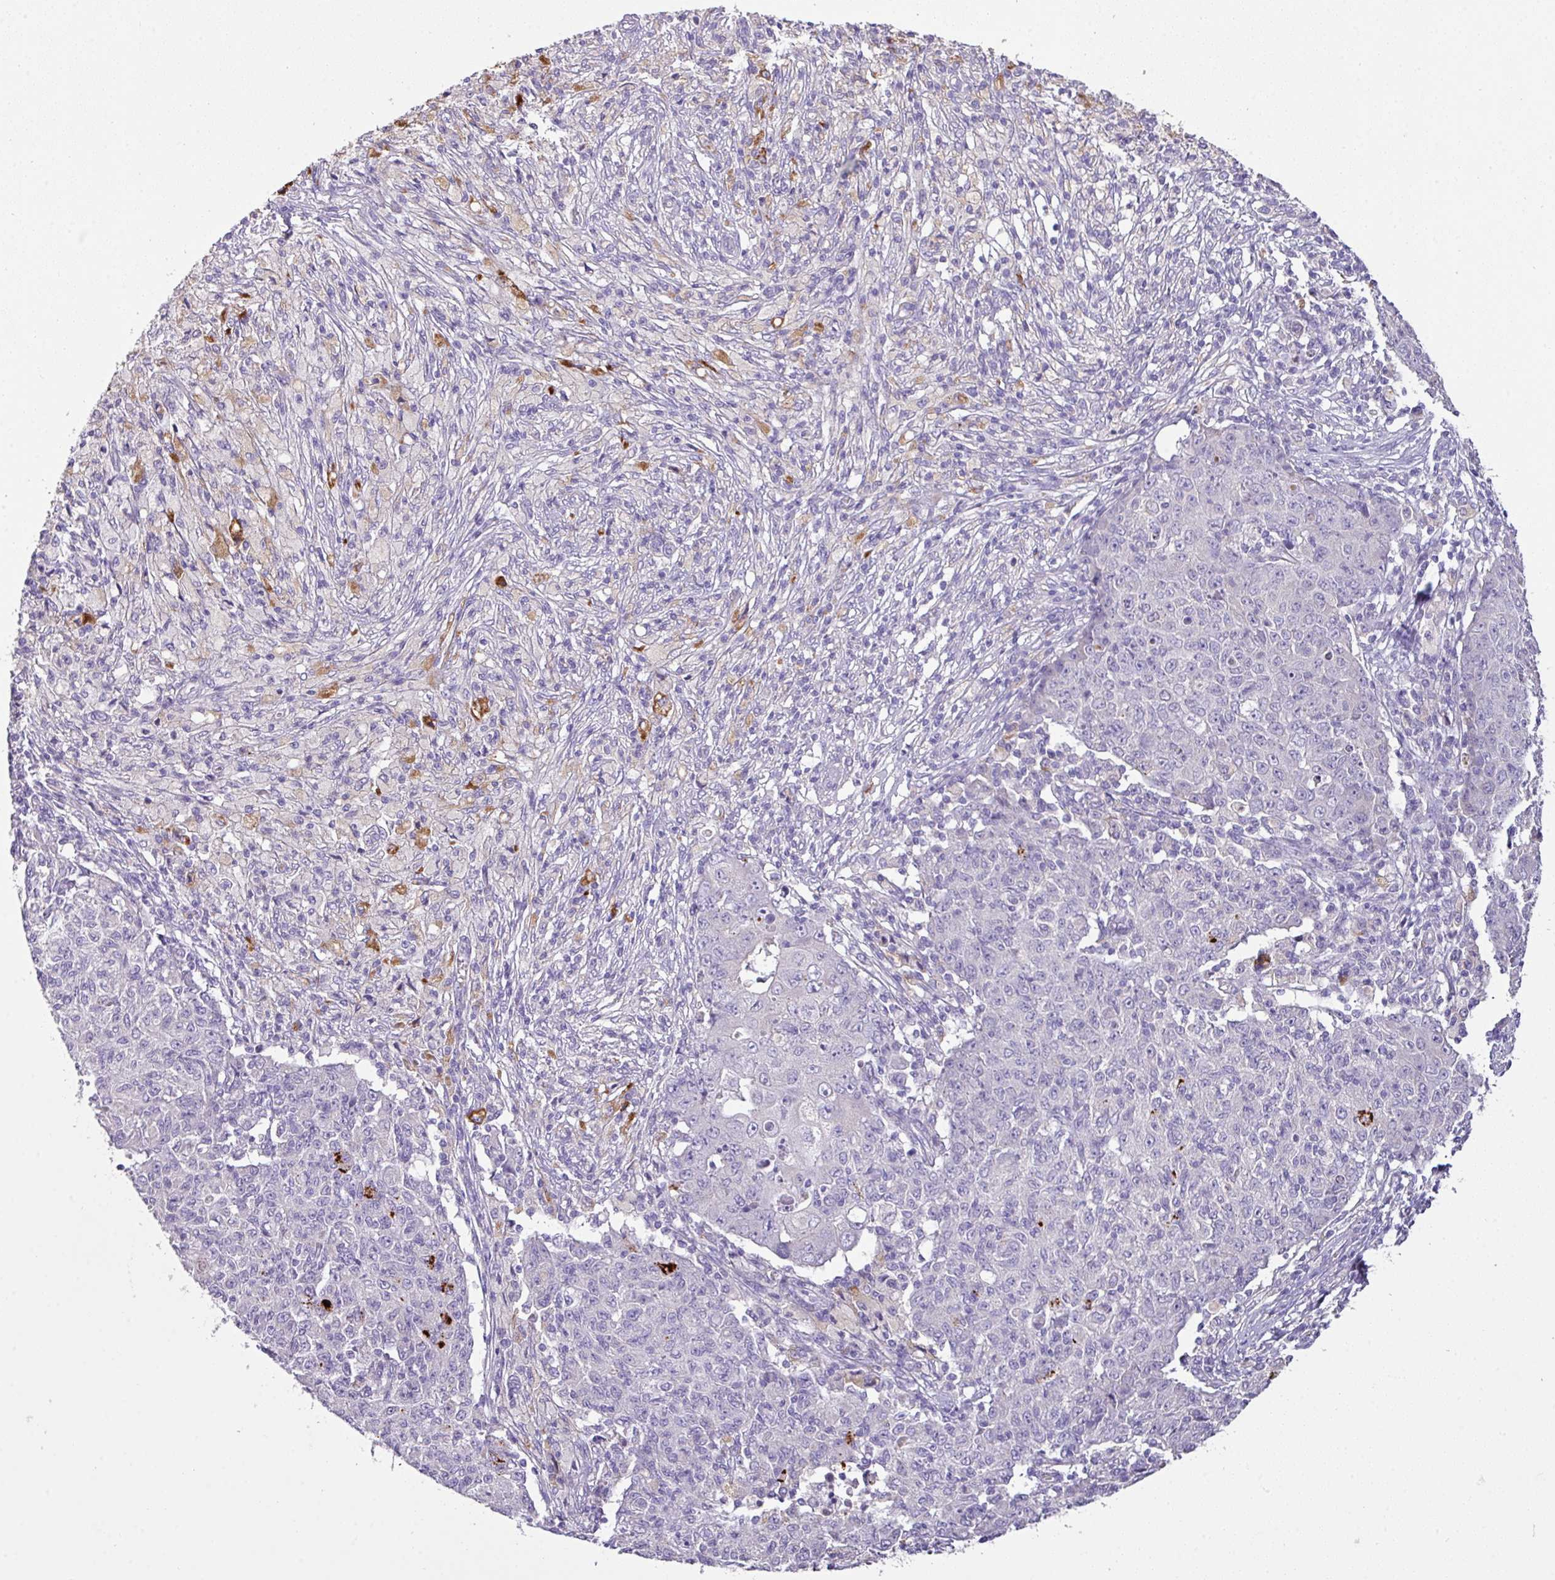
{"staining": {"intensity": "negative", "quantity": "none", "location": "none"}, "tissue": "ovarian cancer", "cell_type": "Tumor cells", "image_type": "cancer", "snomed": [{"axis": "morphology", "description": "Carcinoma, endometroid"}, {"axis": "topography", "description": "Ovary"}], "caption": "IHC photomicrograph of human ovarian cancer stained for a protein (brown), which displays no positivity in tumor cells.", "gene": "OR6C6", "patient": {"sex": "female", "age": 42}}